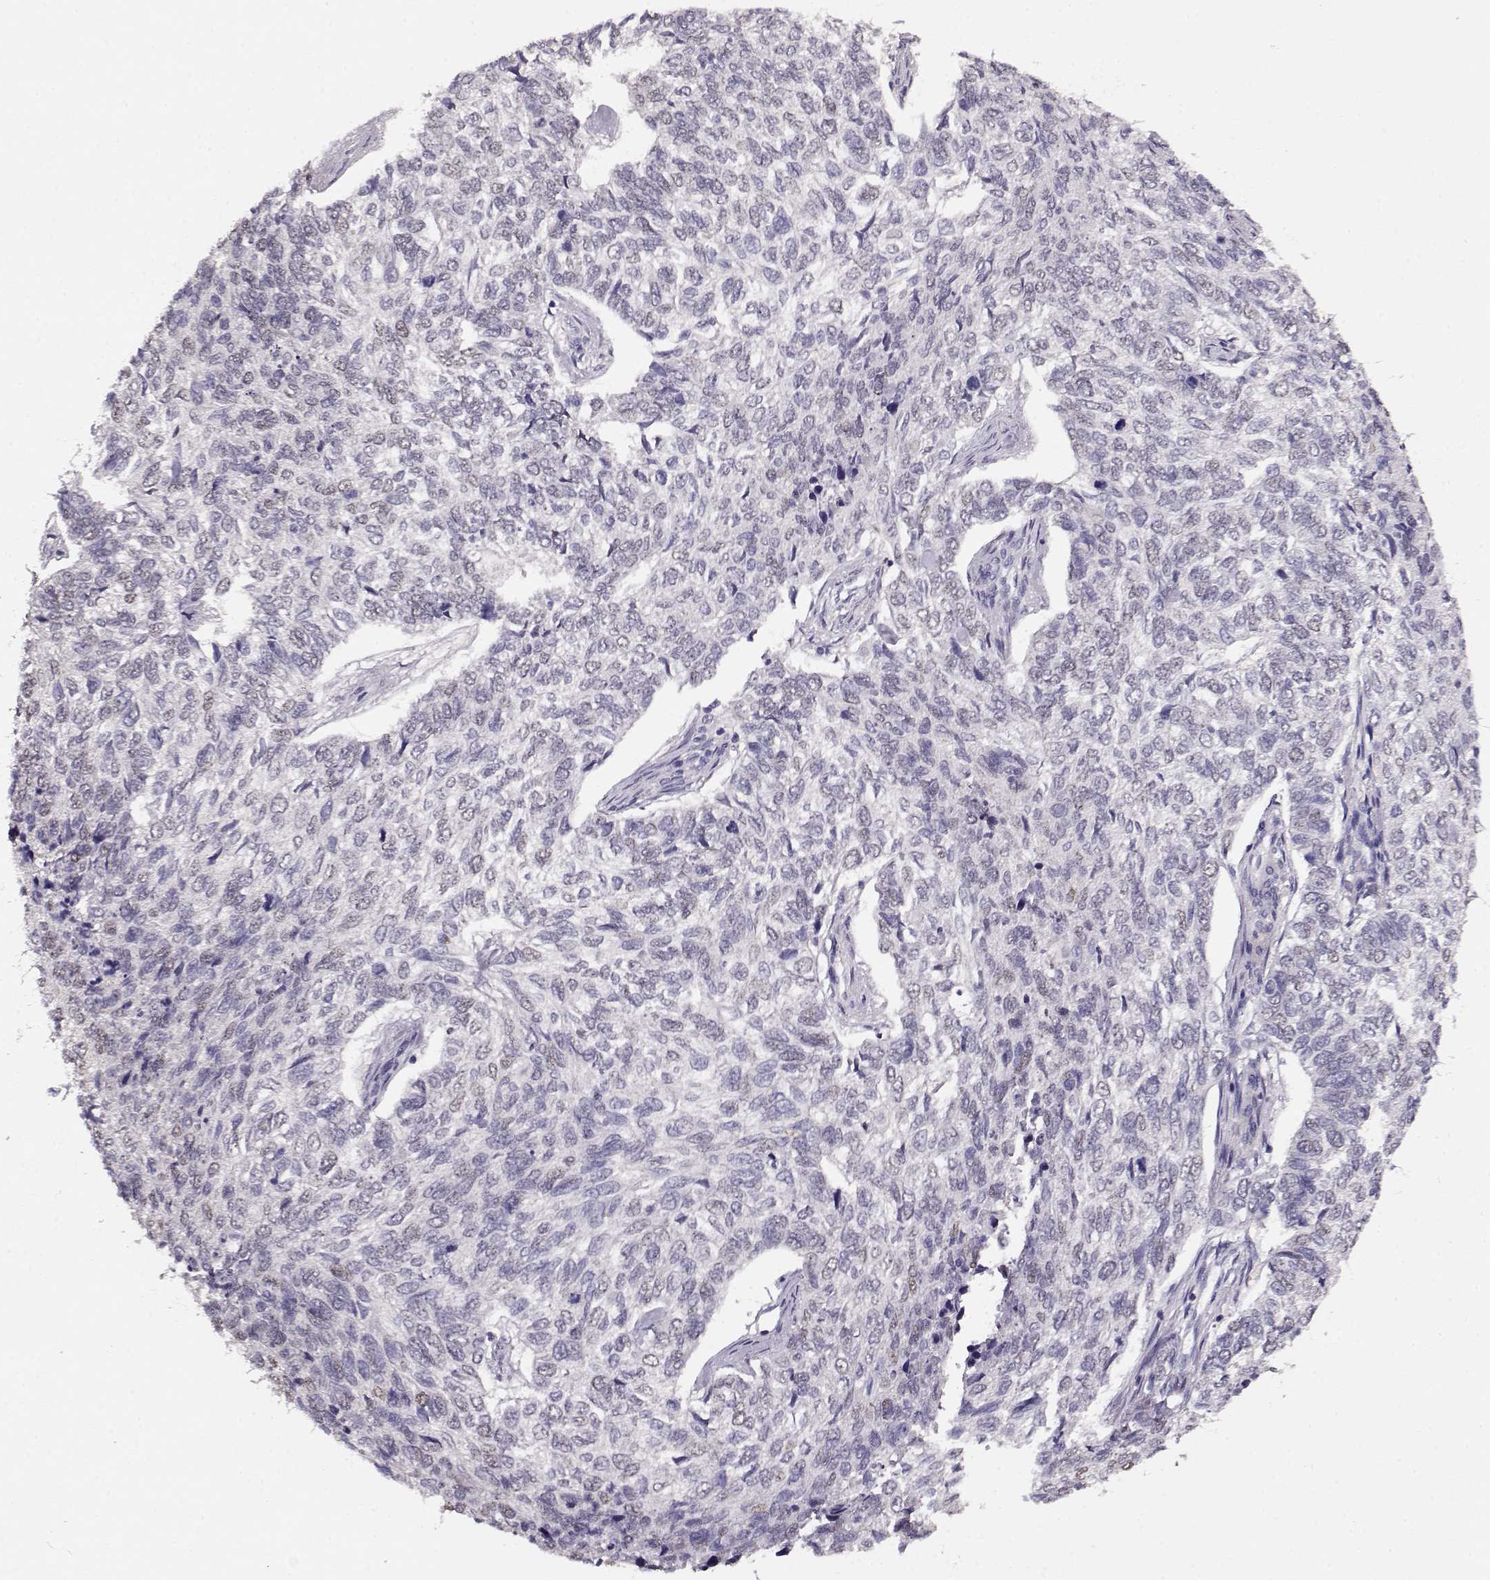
{"staining": {"intensity": "weak", "quantity": "<25%", "location": "nuclear"}, "tissue": "skin cancer", "cell_type": "Tumor cells", "image_type": "cancer", "snomed": [{"axis": "morphology", "description": "Basal cell carcinoma"}, {"axis": "topography", "description": "Skin"}], "caption": "Immunohistochemistry of human skin basal cell carcinoma reveals no staining in tumor cells. (DAB (3,3'-diaminobenzidine) immunohistochemistry with hematoxylin counter stain).", "gene": "RP1L1", "patient": {"sex": "female", "age": 65}}